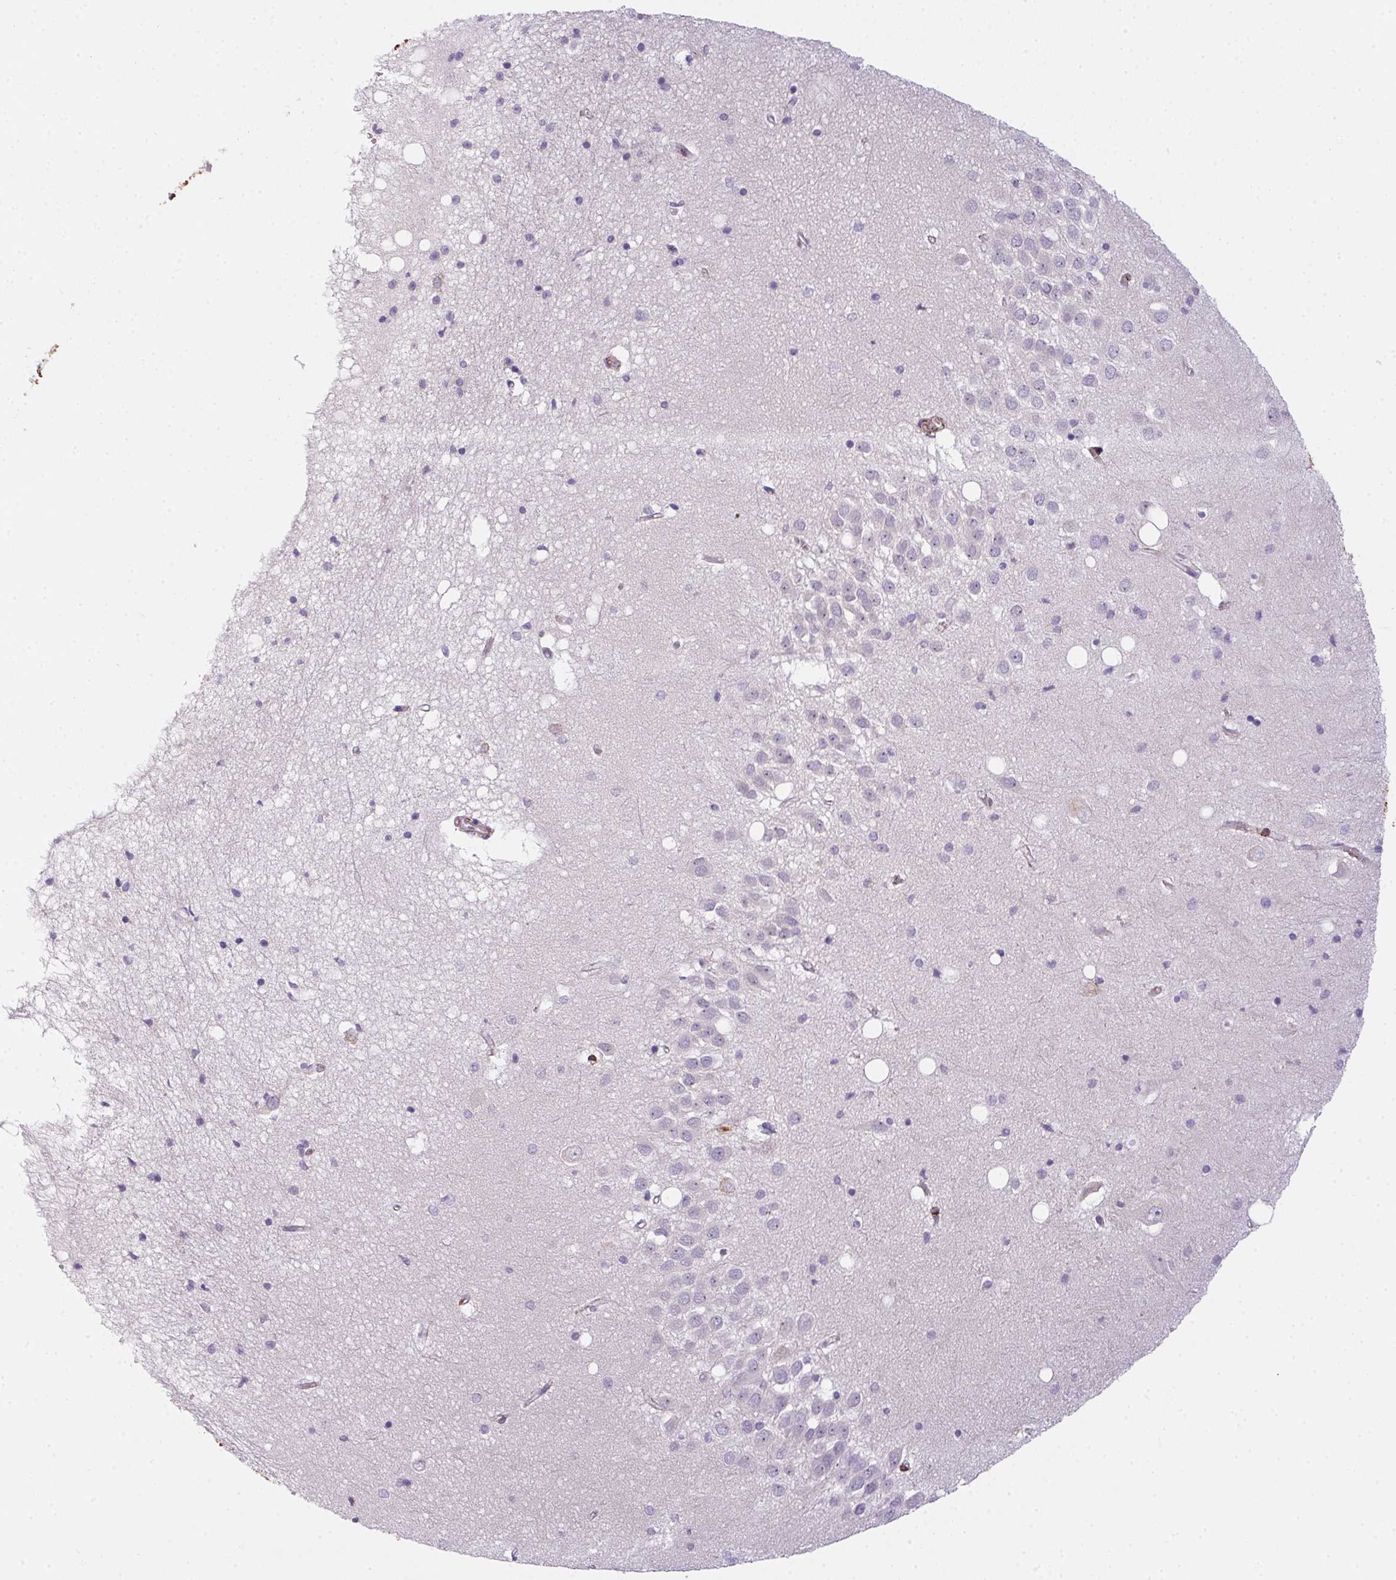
{"staining": {"intensity": "negative", "quantity": "none", "location": "none"}, "tissue": "hippocampus", "cell_type": "Glial cells", "image_type": "normal", "snomed": [{"axis": "morphology", "description": "Normal tissue, NOS"}, {"axis": "topography", "description": "Hippocampus"}], "caption": "Immunohistochemical staining of unremarkable human hippocampus shows no significant positivity in glial cells. (Stains: DAB (3,3'-diaminobenzidine) IHC with hematoxylin counter stain, Microscopy: brightfield microscopy at high magnification).", "gene": "HRC", "patient": {"sex": "male", "age": 58}}